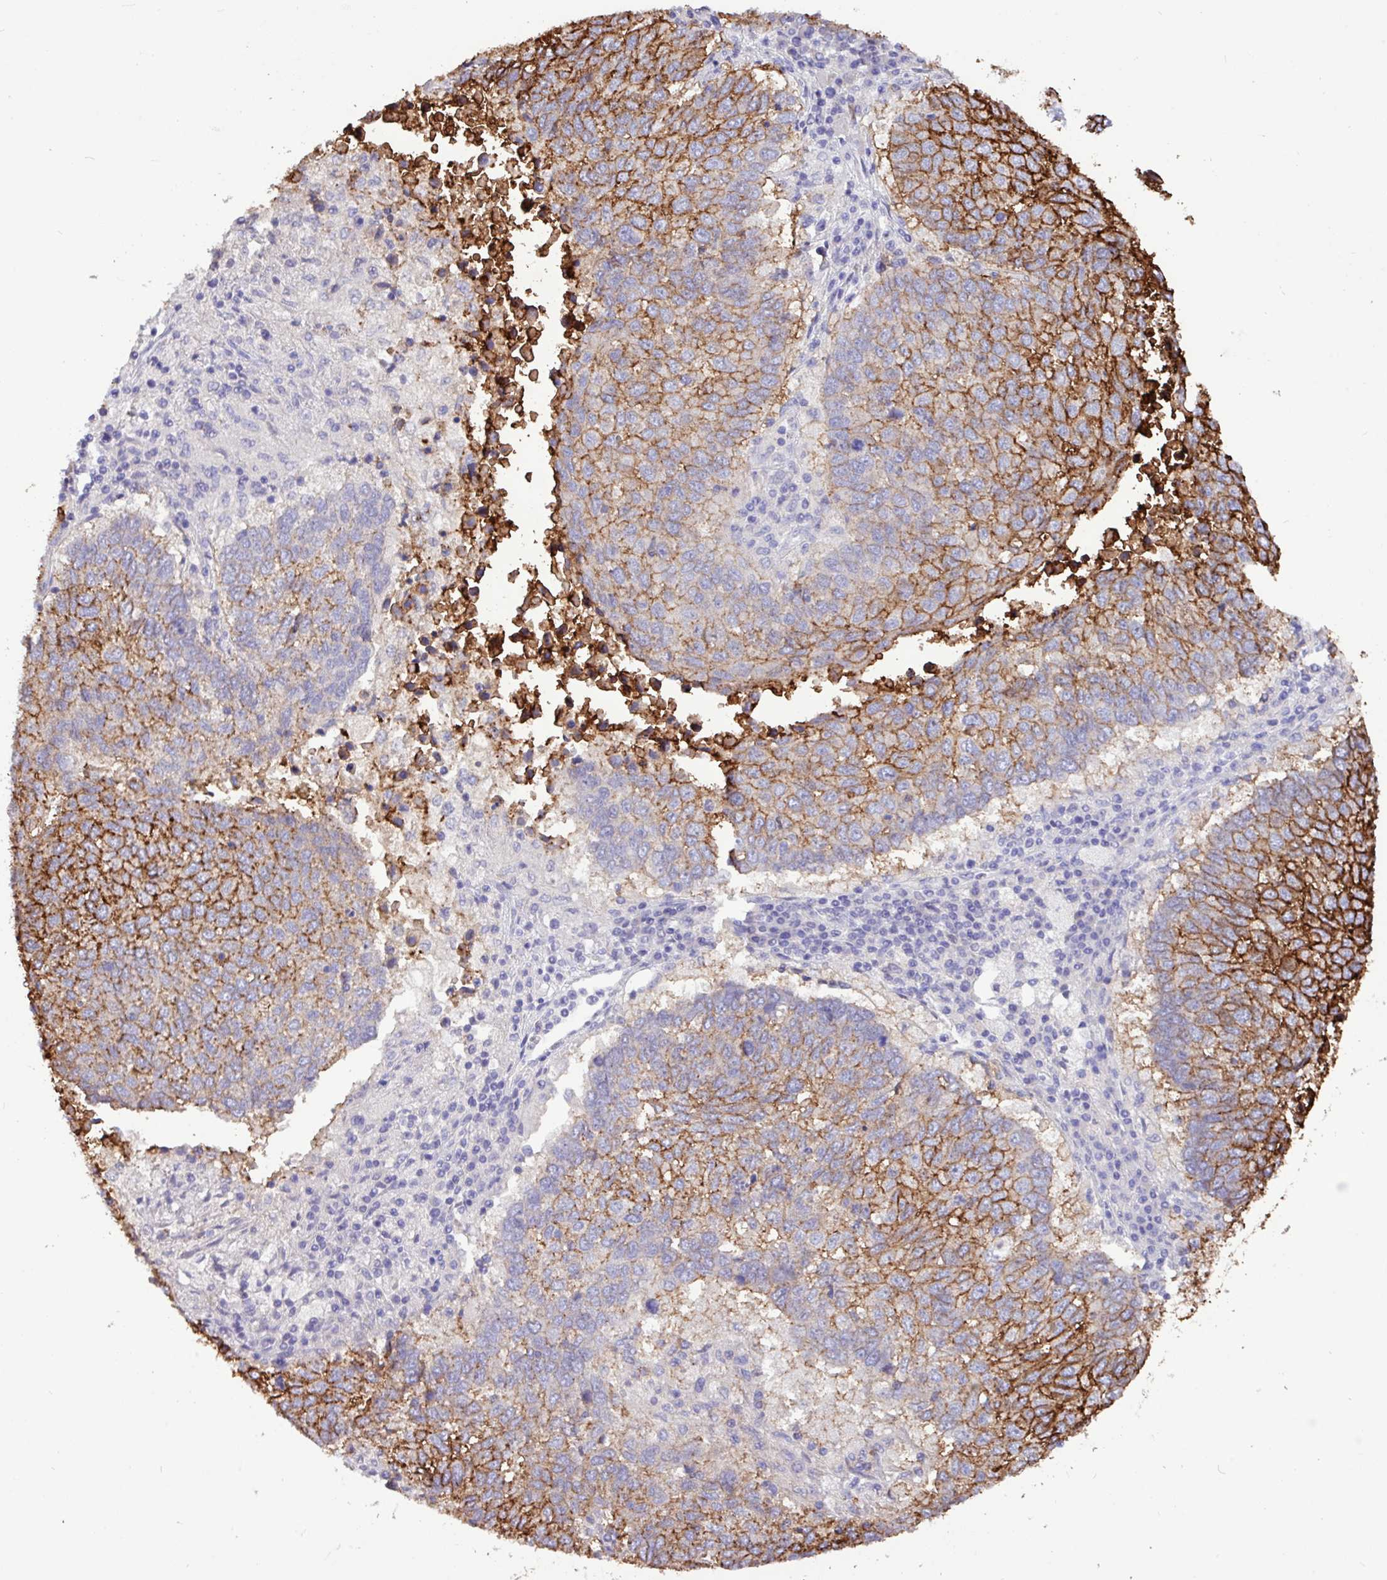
{"staining": {"intensity": "strong", "quantity": "25%-75%", "location": "cytoplasmic/membranous"}, "tissue": "lung cancer", "cell_type": "Tumor cells", "image_type": "cancer", "snomed": [{"axis": "morphology", "description": "Squamous cell carcinoma, NOS"}, {"axis": "topography", "description": "Lung"}], "caption": "Tumor cells demonstrate strong cytoplasmic/membranous staining in approximately 25%-75% of cells in lung cancer.", "gene": "EPCAM", "patient": {"sex": "male", "age": 73}}